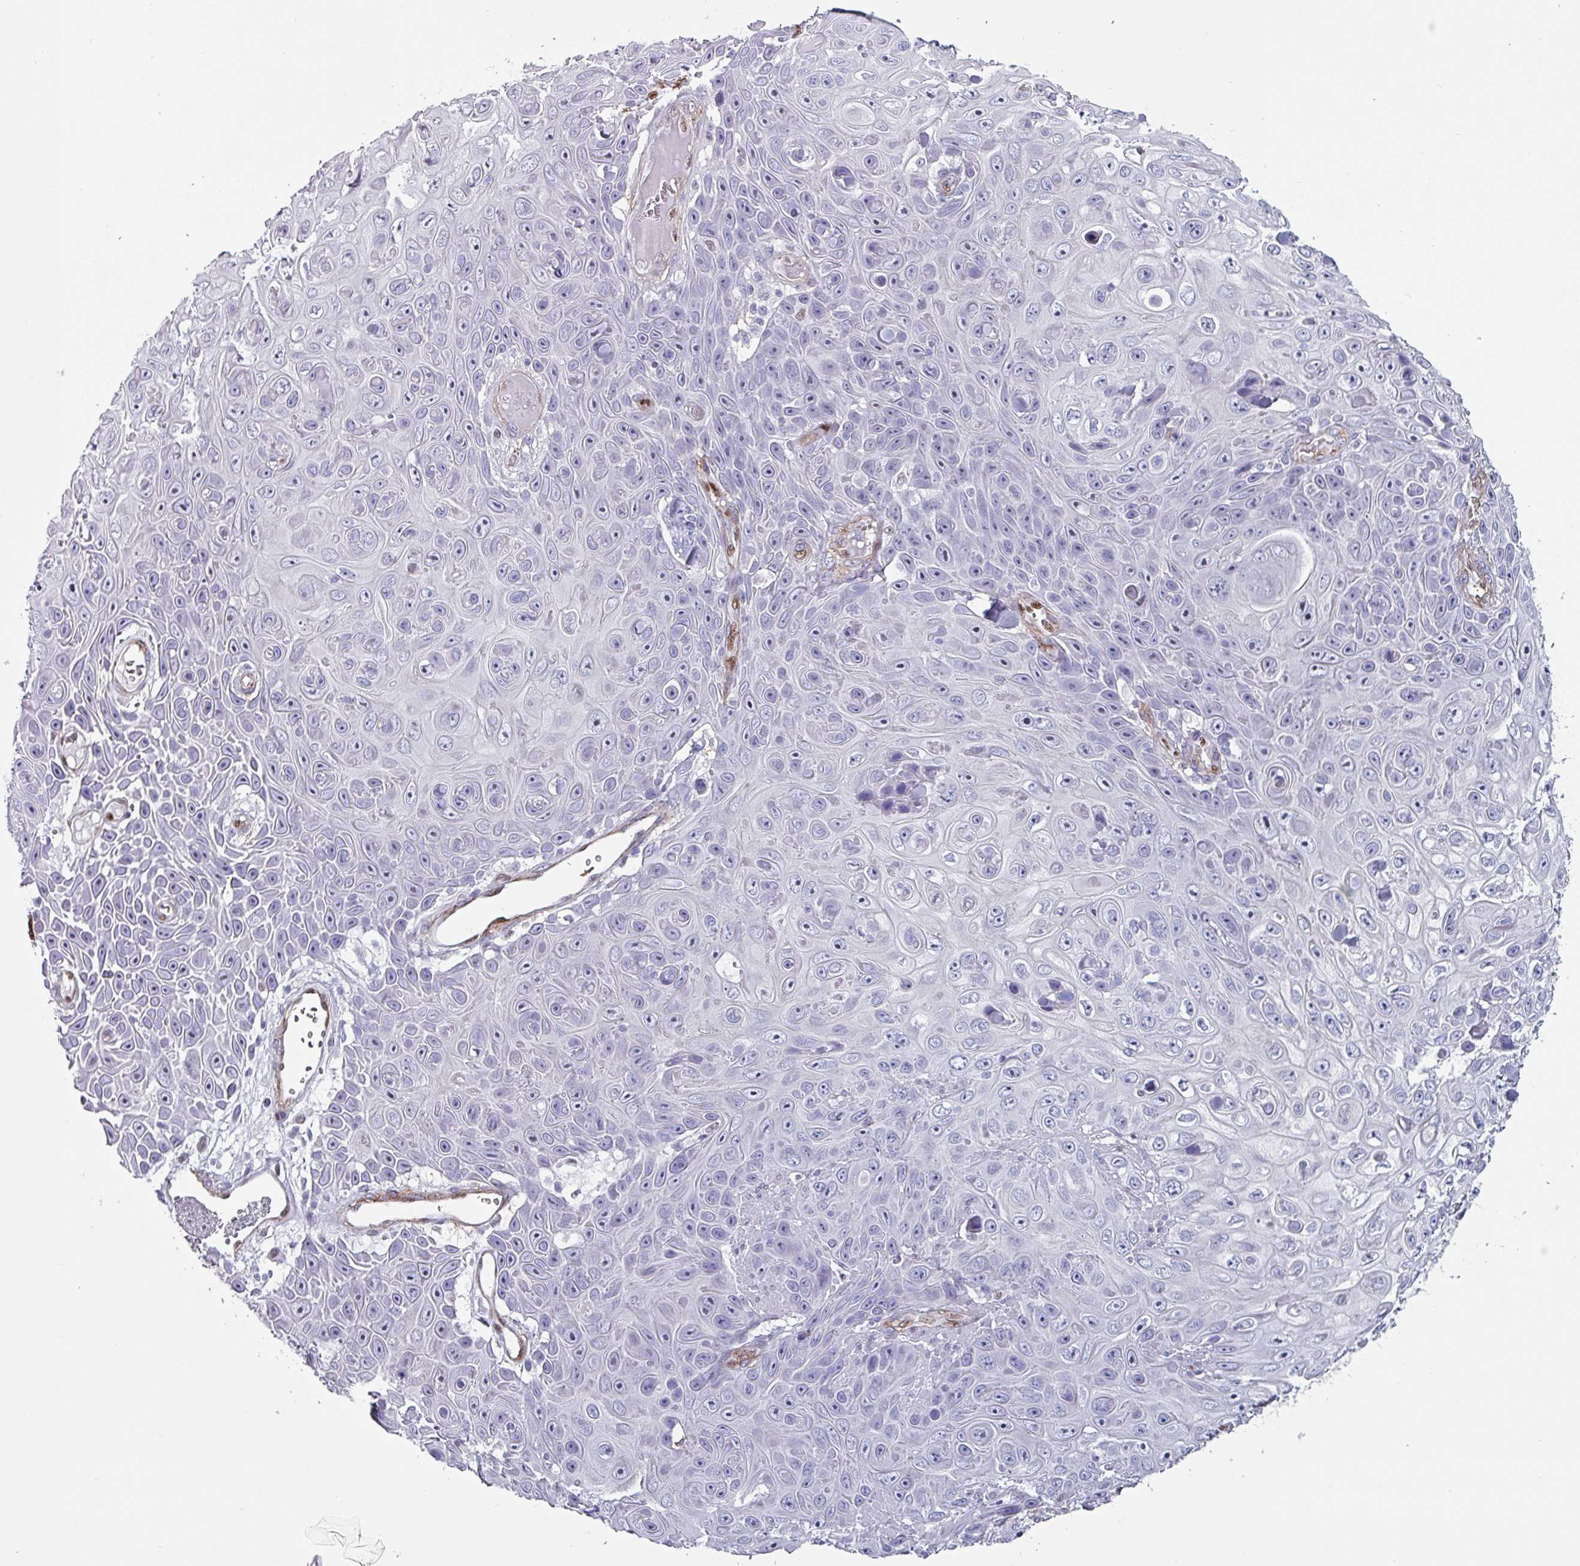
{"staining": {"intensity": "negative", "quantity": "none", "location": "none"}, "tissue": "skin cancer", "cell_type": "Tumor cells", "image_type": "cancer", "snomed": [{"axis": "morphology", "description": "Squamous cell carcinoma, NOS"}, {"axis": "topography", "description": "Skin"}], "caption": "This photomicrograph is of skin cancer stained with immunohistochemistry (IHC) to label a protein in brown with the nuclei are counter-stained blue. There is no positivity in tumor cells. (Immunohistochemistry (ihc), brightfield microscopy, high magnification).", "gene": "ZNF816-ZNF321P", "patient": {"sex": "male", "age": 82}}